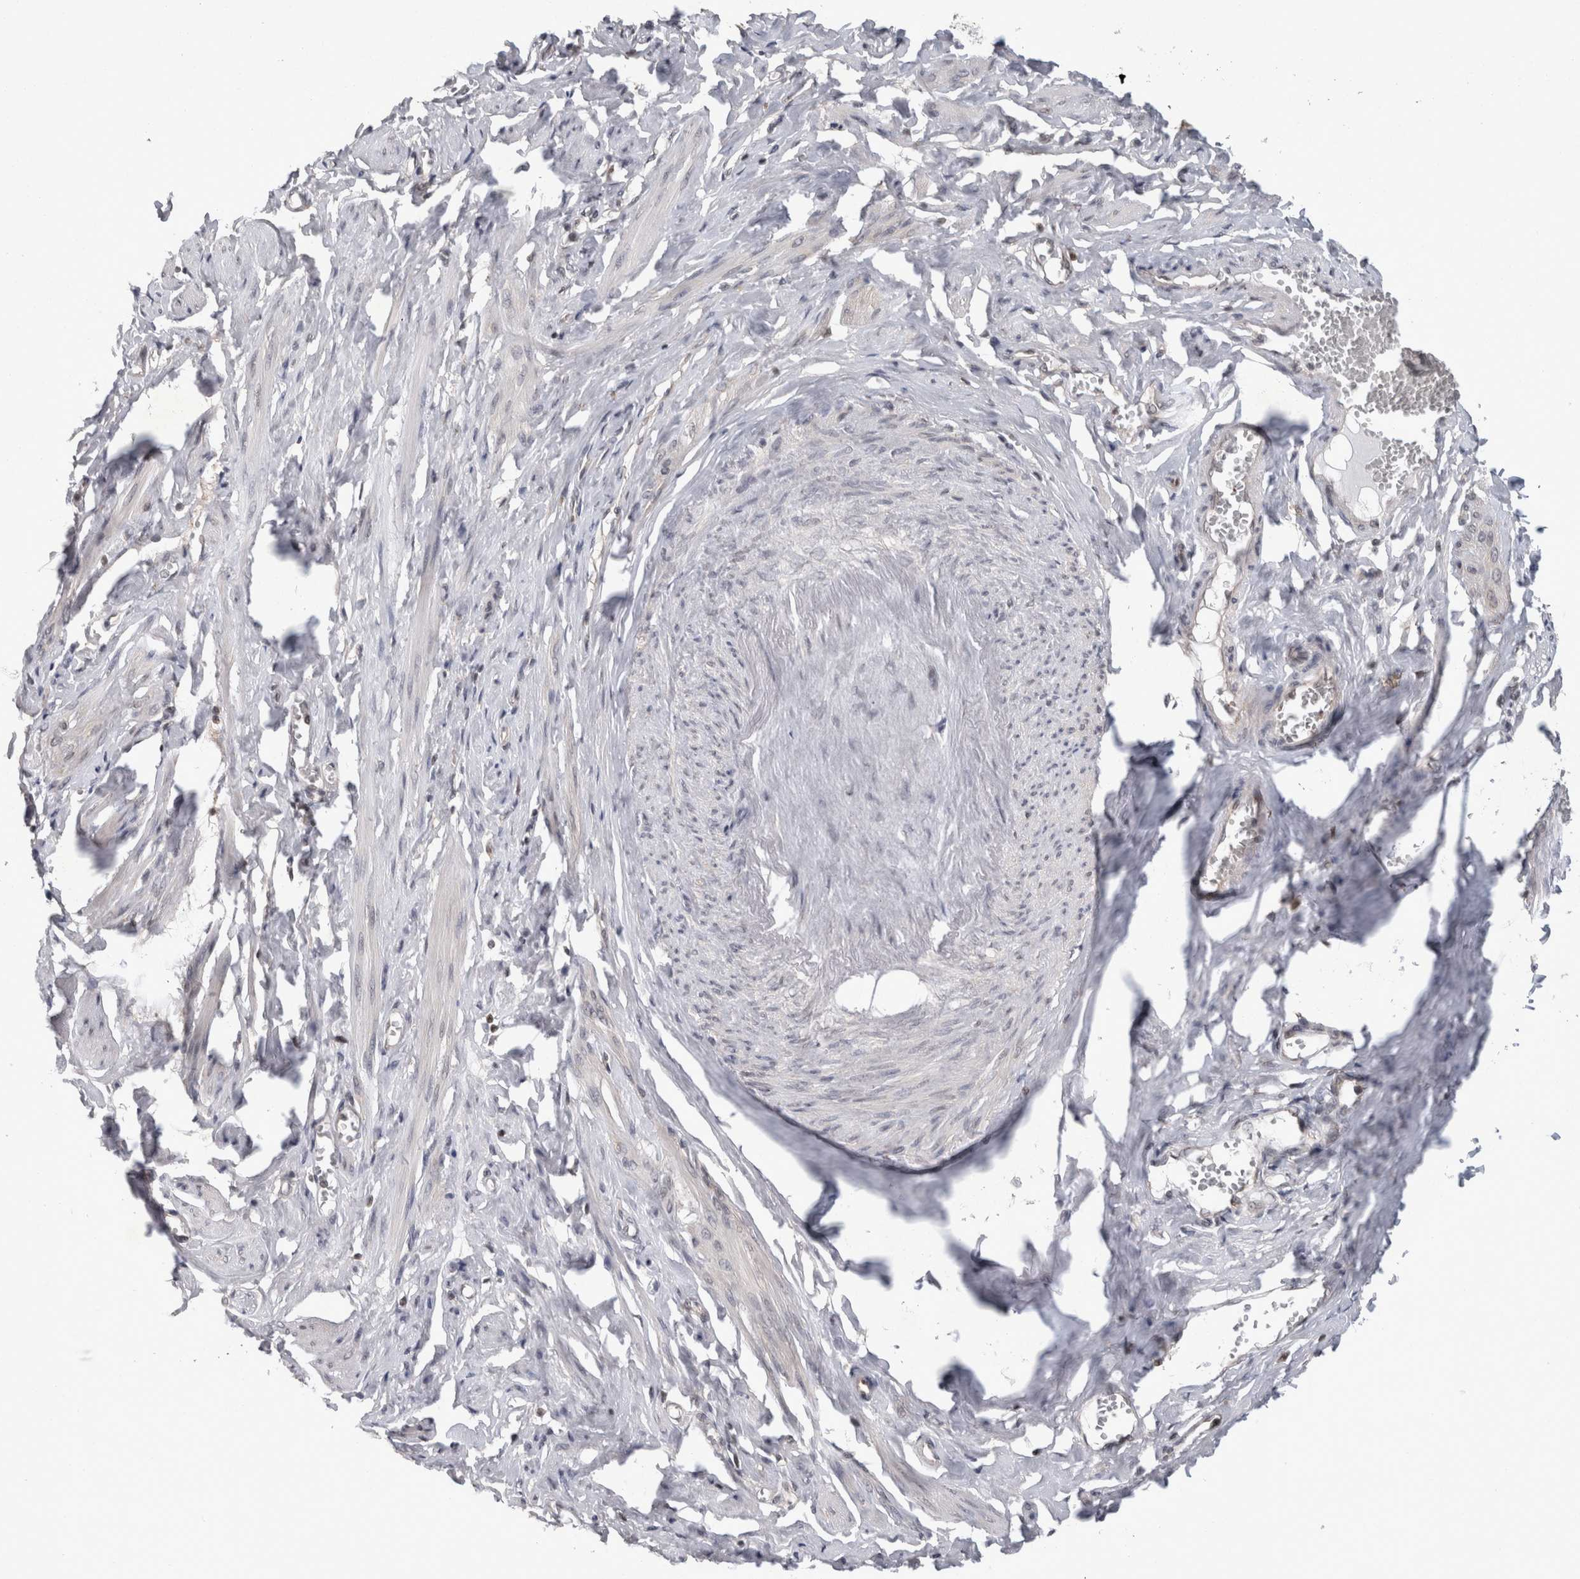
{"staining": {"intensity": "weak", "quantity": "25%-75%", "location": "cytoplasmic/membranous"}, "tissue": "adipose tissue", "cell_type": "Adipocytes", "image_type": "normal", "snomed": [{"axis": "morphology", "description": "Normal tissue, NOS"}, {"axis": "topography", "description": "Vascular tissue"}, {"axis": "topography", "description": "Fallopian tube"}, {"axis": "topography", "description": "Ovary"}], "caption": "Immunohistochemical staining of normal adipose tissue reveals 25%-75% levels of weak cytoplasmic/membranous protein expression in approximately 25%-75% of adipocytes. (DAB IHC, brown staining for protein, blue staining for nuclei).", "gene": "PSMB2", "patient": {"sex": "female", "age": 67}}